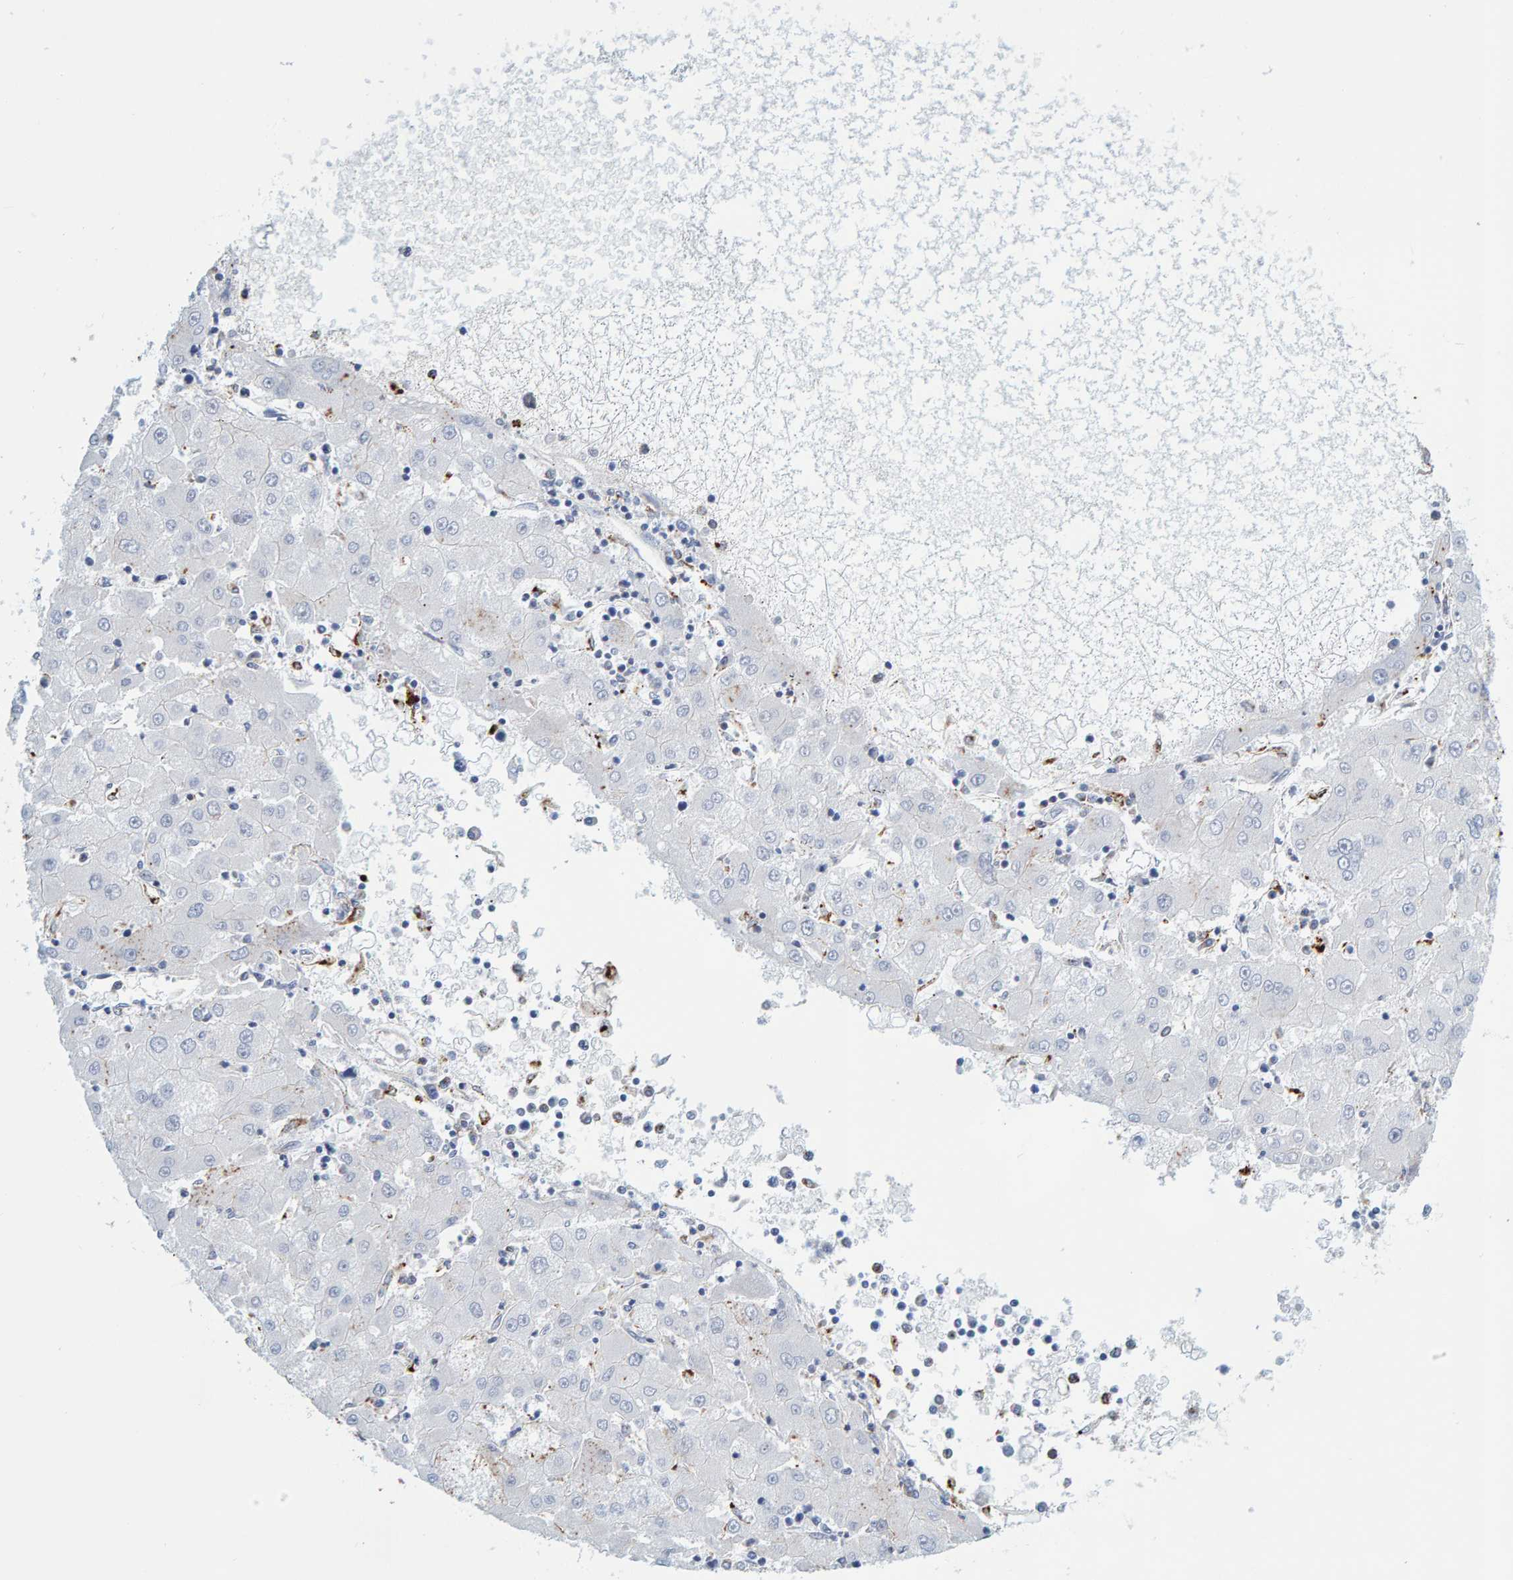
{"staining": {"intensity": "negative", "quantity": "none", "location": "none"}, "tissue": "liver cancer", "cell_type": "Tumor cells", "image_type": "cancer", "snomed": [{"axis": "morphology", "description": "Carcinoma, Hepatocellular, NOS"}, {"axis": "topography", "description": "Liver"}], "caption": "An immunohistochemistry (IHC) histopathology image of liver cancer (hepatocellular carcinoma) is shown. There is no staining in tumor cells of liver cancer (hepatocellular carcinoma).", "gene": "BIN3", "patient": {"sex": "male", "age": 72}}